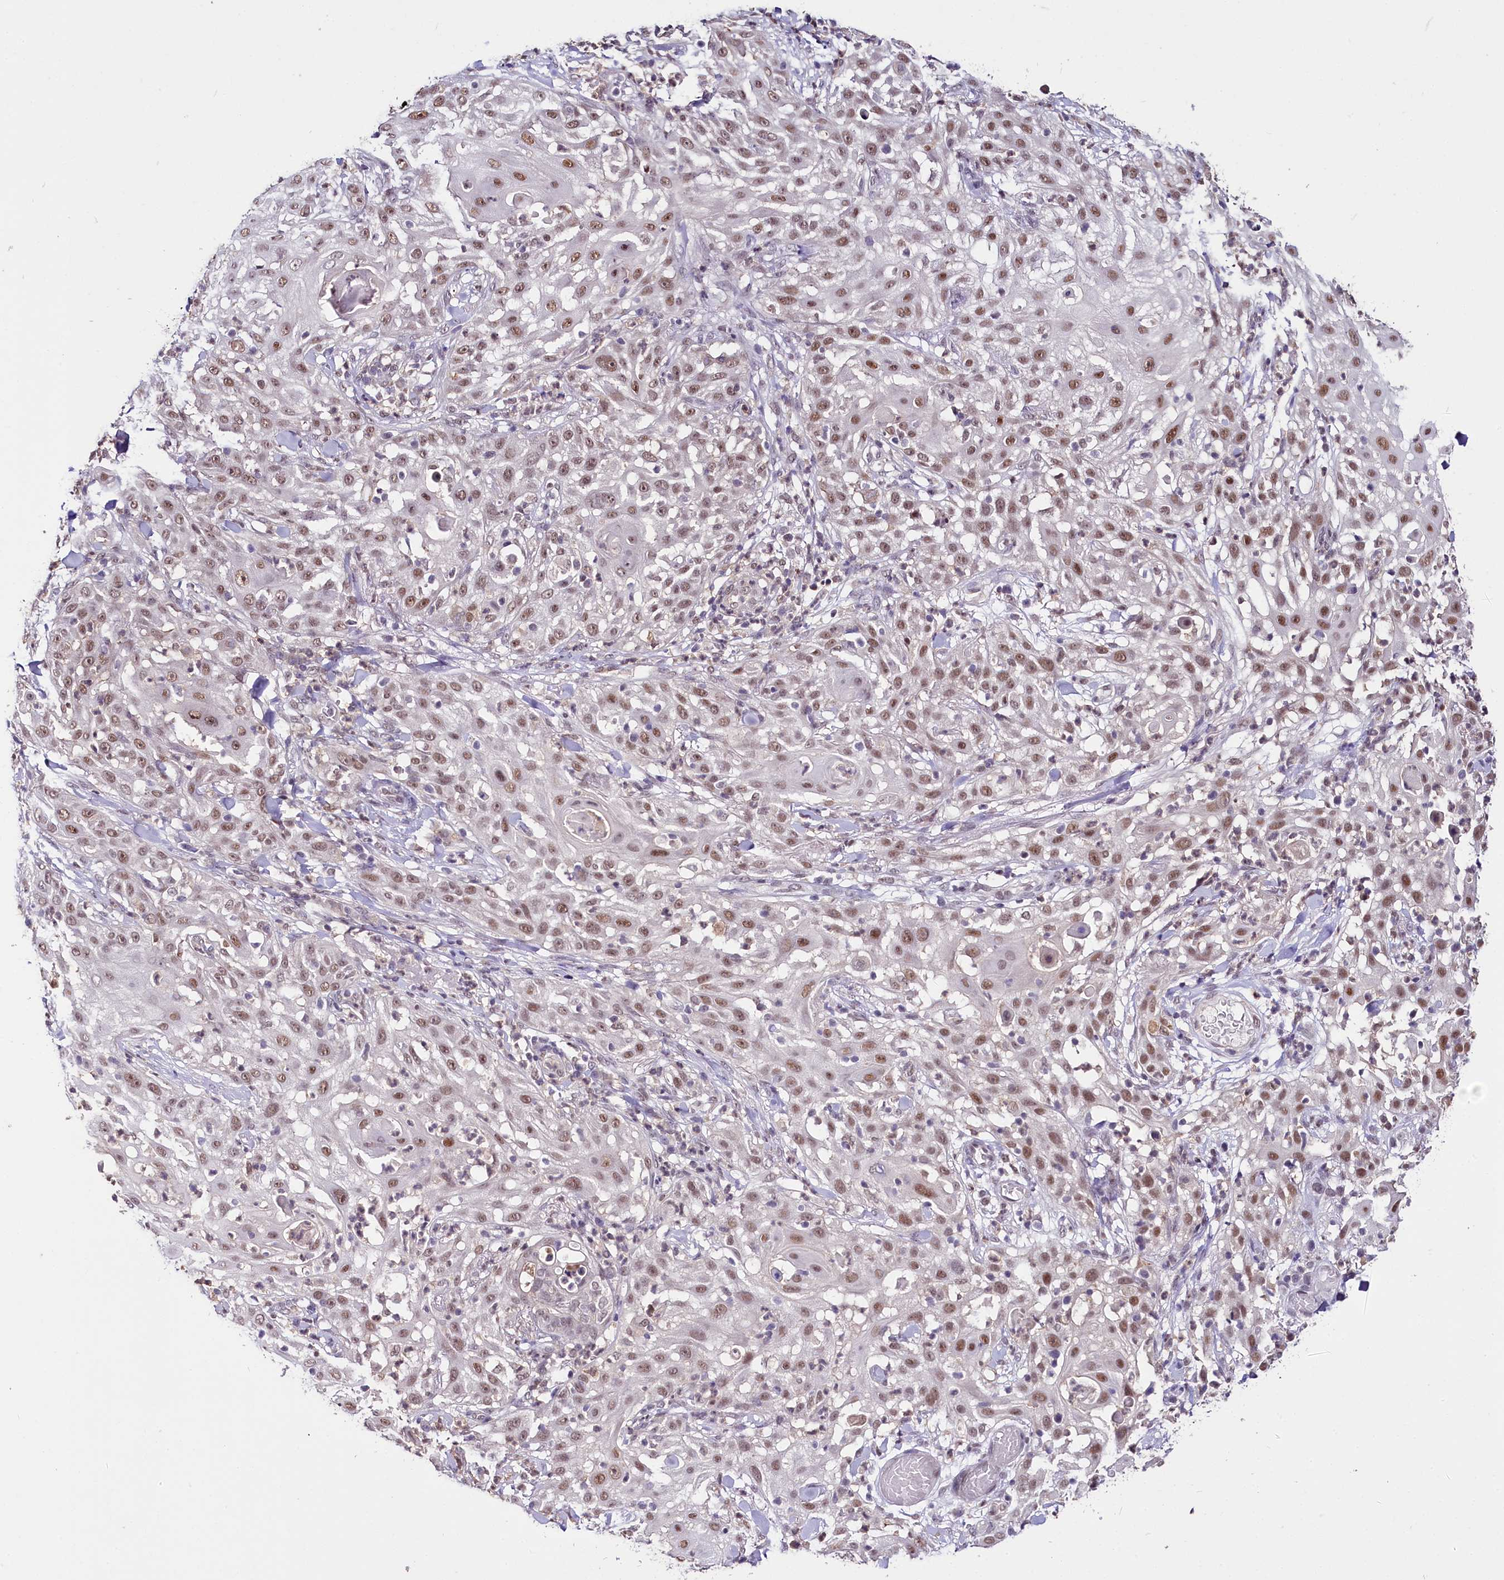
{"staining": {"intensity": "moderate", "quantity": ">75%", "location": "nuclear"}, "tissue": "skin cancer", "cell_type": "Tumor cells", "image_type": "cancer", "snomed": [{"axis": "morphology", "description": "Squamous cell carcinoma, NOS"}, {"axis": "topography", "description": "Skin"}], "caption": "IHC (DAB) staining of skin cancer (squamous cell carcinoma) demonstrates moderate nuclear protein staining in about >75% of tumor cells.", "gene": "SCAF11", "patient": {"sex": "female", "age": 44}}